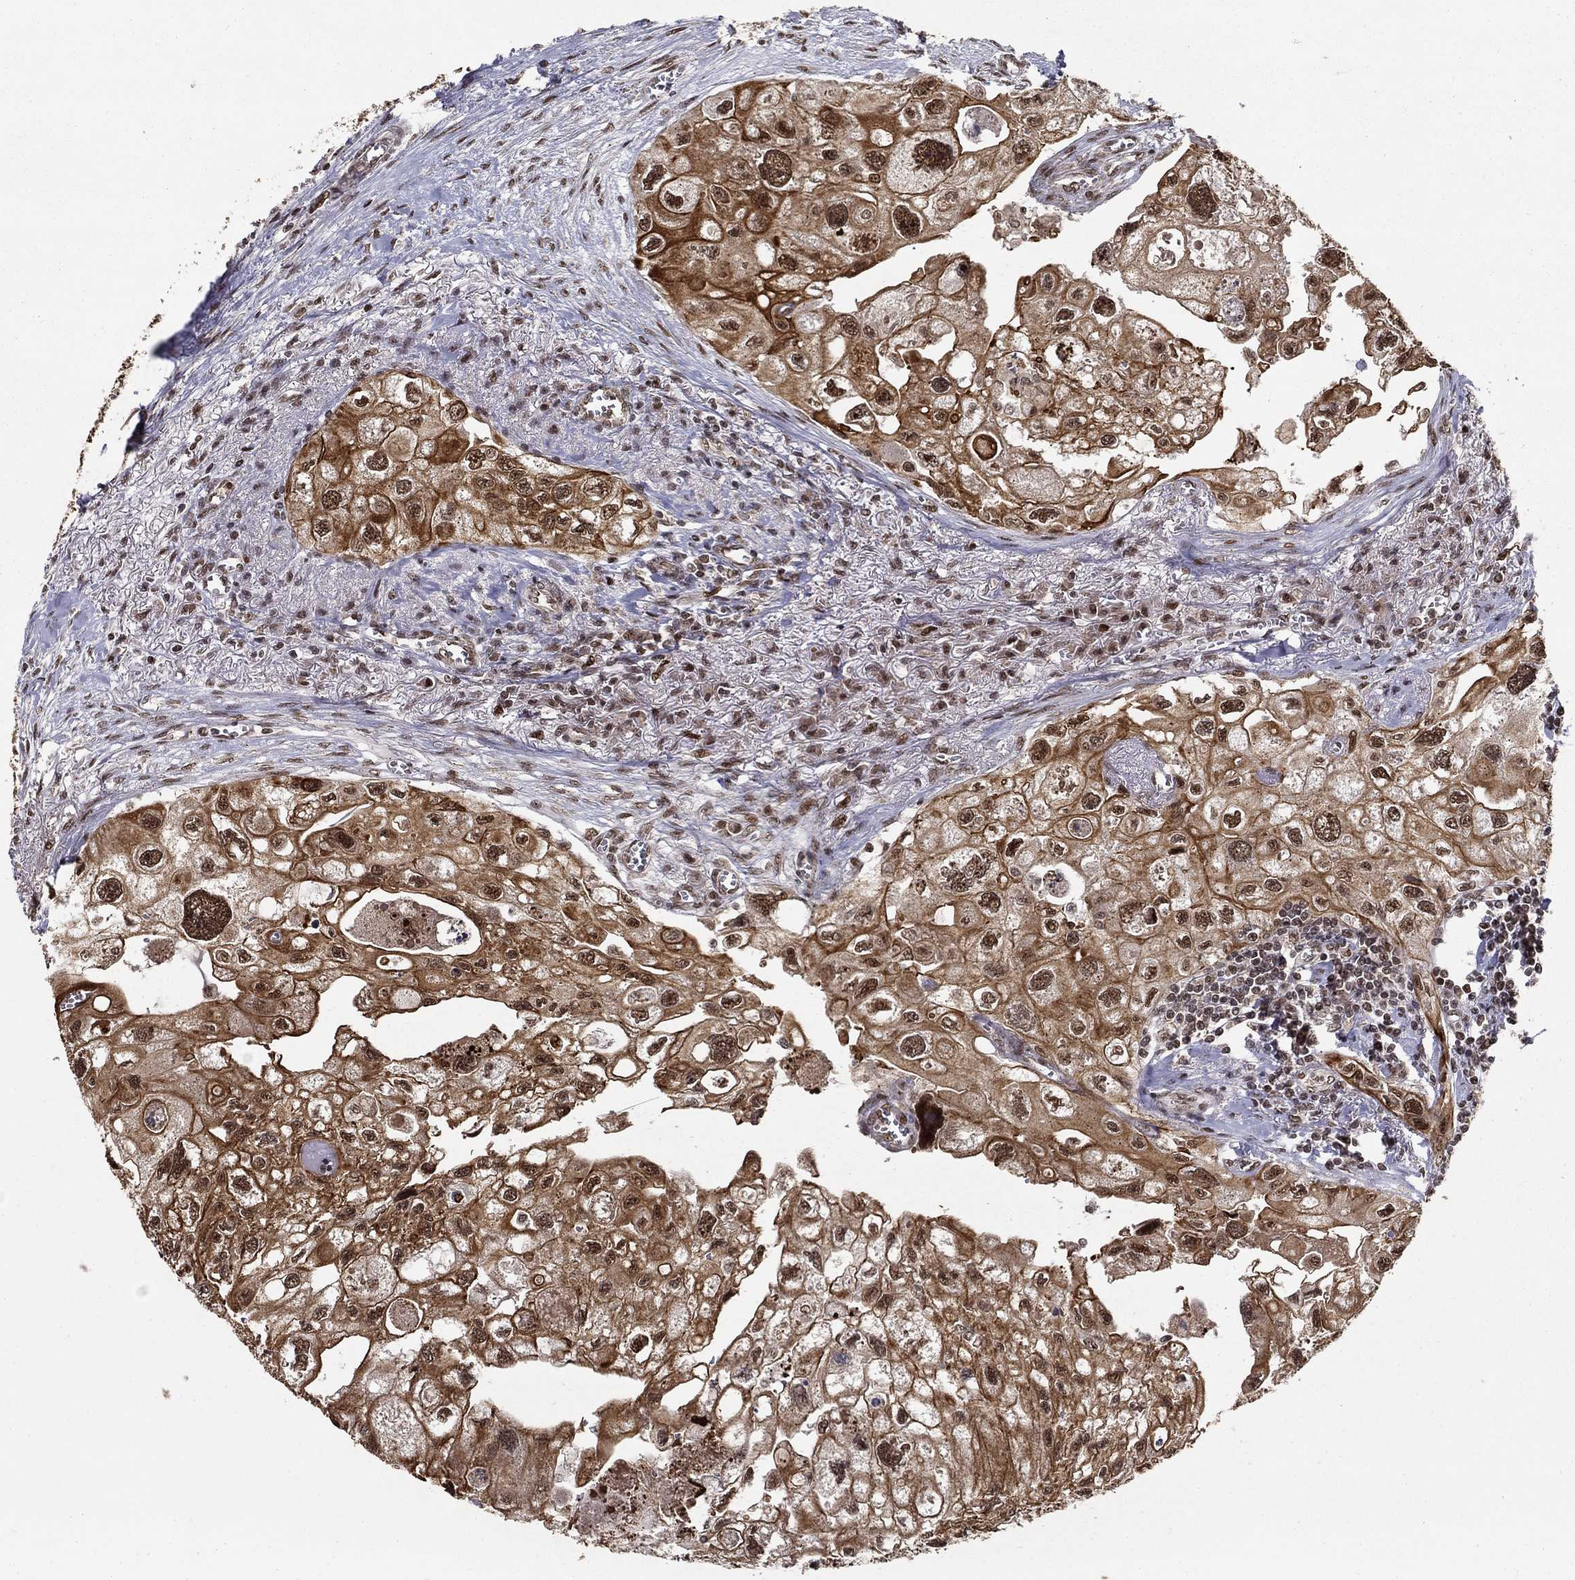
{"staining": {"intensity": "strong", "quantity": ">75%", "location": "cytoplasmic/membranous"}, "tissue": "urothelial cancer", "cell_type": "Tumor cells", "image_type": "cancer", "snomed": [{"axis": "morphology", "description": "Urothelial carcinoma, High grade"}, {"axis": "topography", "description": "Urinary bladder"}], "caption": "Protein expression analysis of urothelial cancer exhibits strong cytoplasmic/membranous staining in approximately >75% of tumor cells.", "gene": "CDCA7L", "patient": {"sex": "male", "age": 59}}